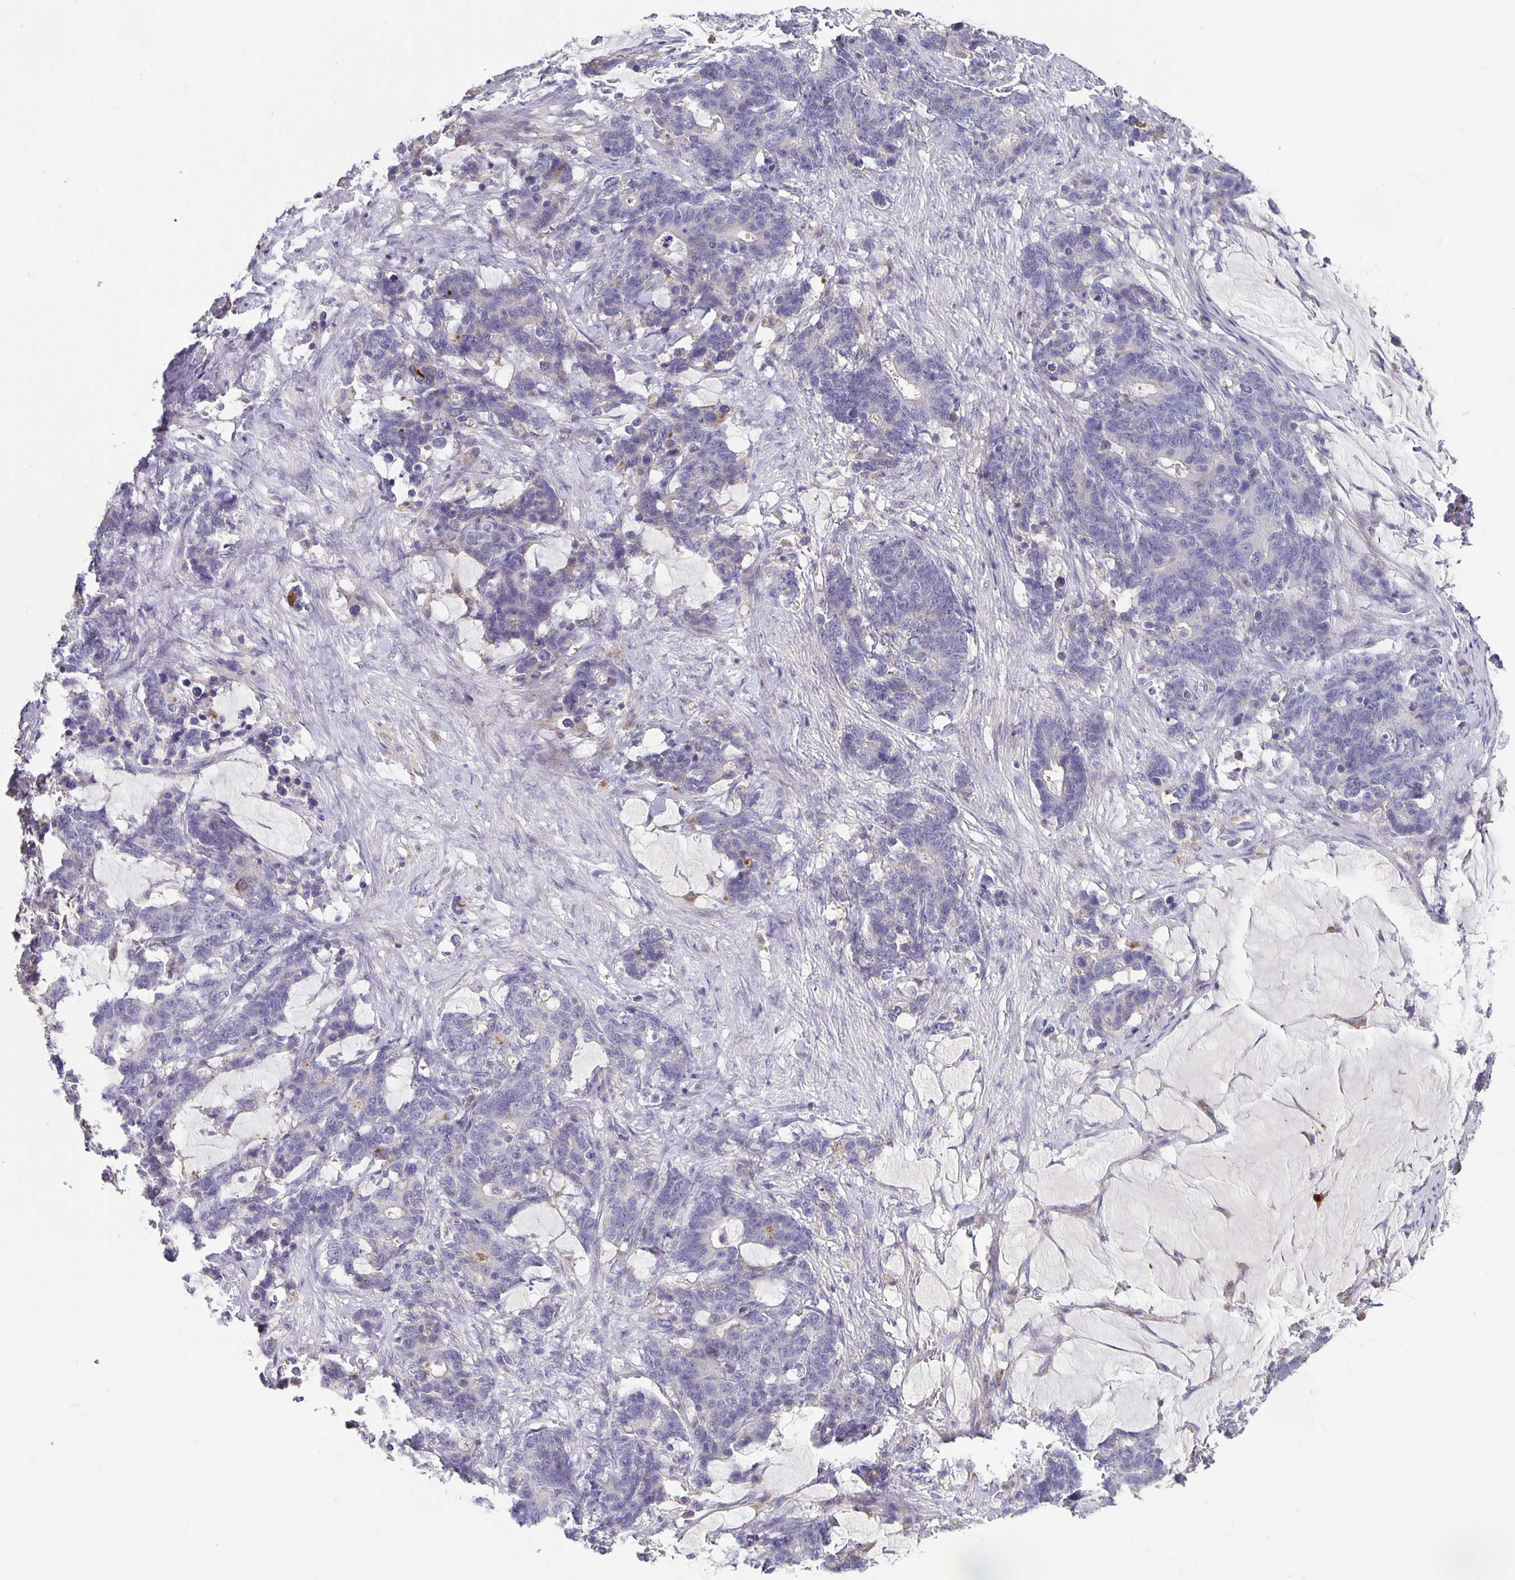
{"staining": {"intensity": "negative", "quantity": "none", "location": "none"}, "tissue": "stomach cancer", "cell_type": "Tumor cells", "image_type": "cancer", "snomed": [{"axis": "morphology", "description": "Normal tissue, NOS"}, {"axis": "morphology", "description": "Adenocarcinoma, NOS"}, {"axis": "topography", "description": "Stomach"}], "caption": "Immunohistochemistry (IHC) of stomach cancer (adenocarcinoma) shows no expression in tumor cells. (DAB immunohistochemistry (IHC) visualized using brightfield microscopy, high magnification).", "gene": "GDF15", "patient": {"sex": "female", "age": 64}}